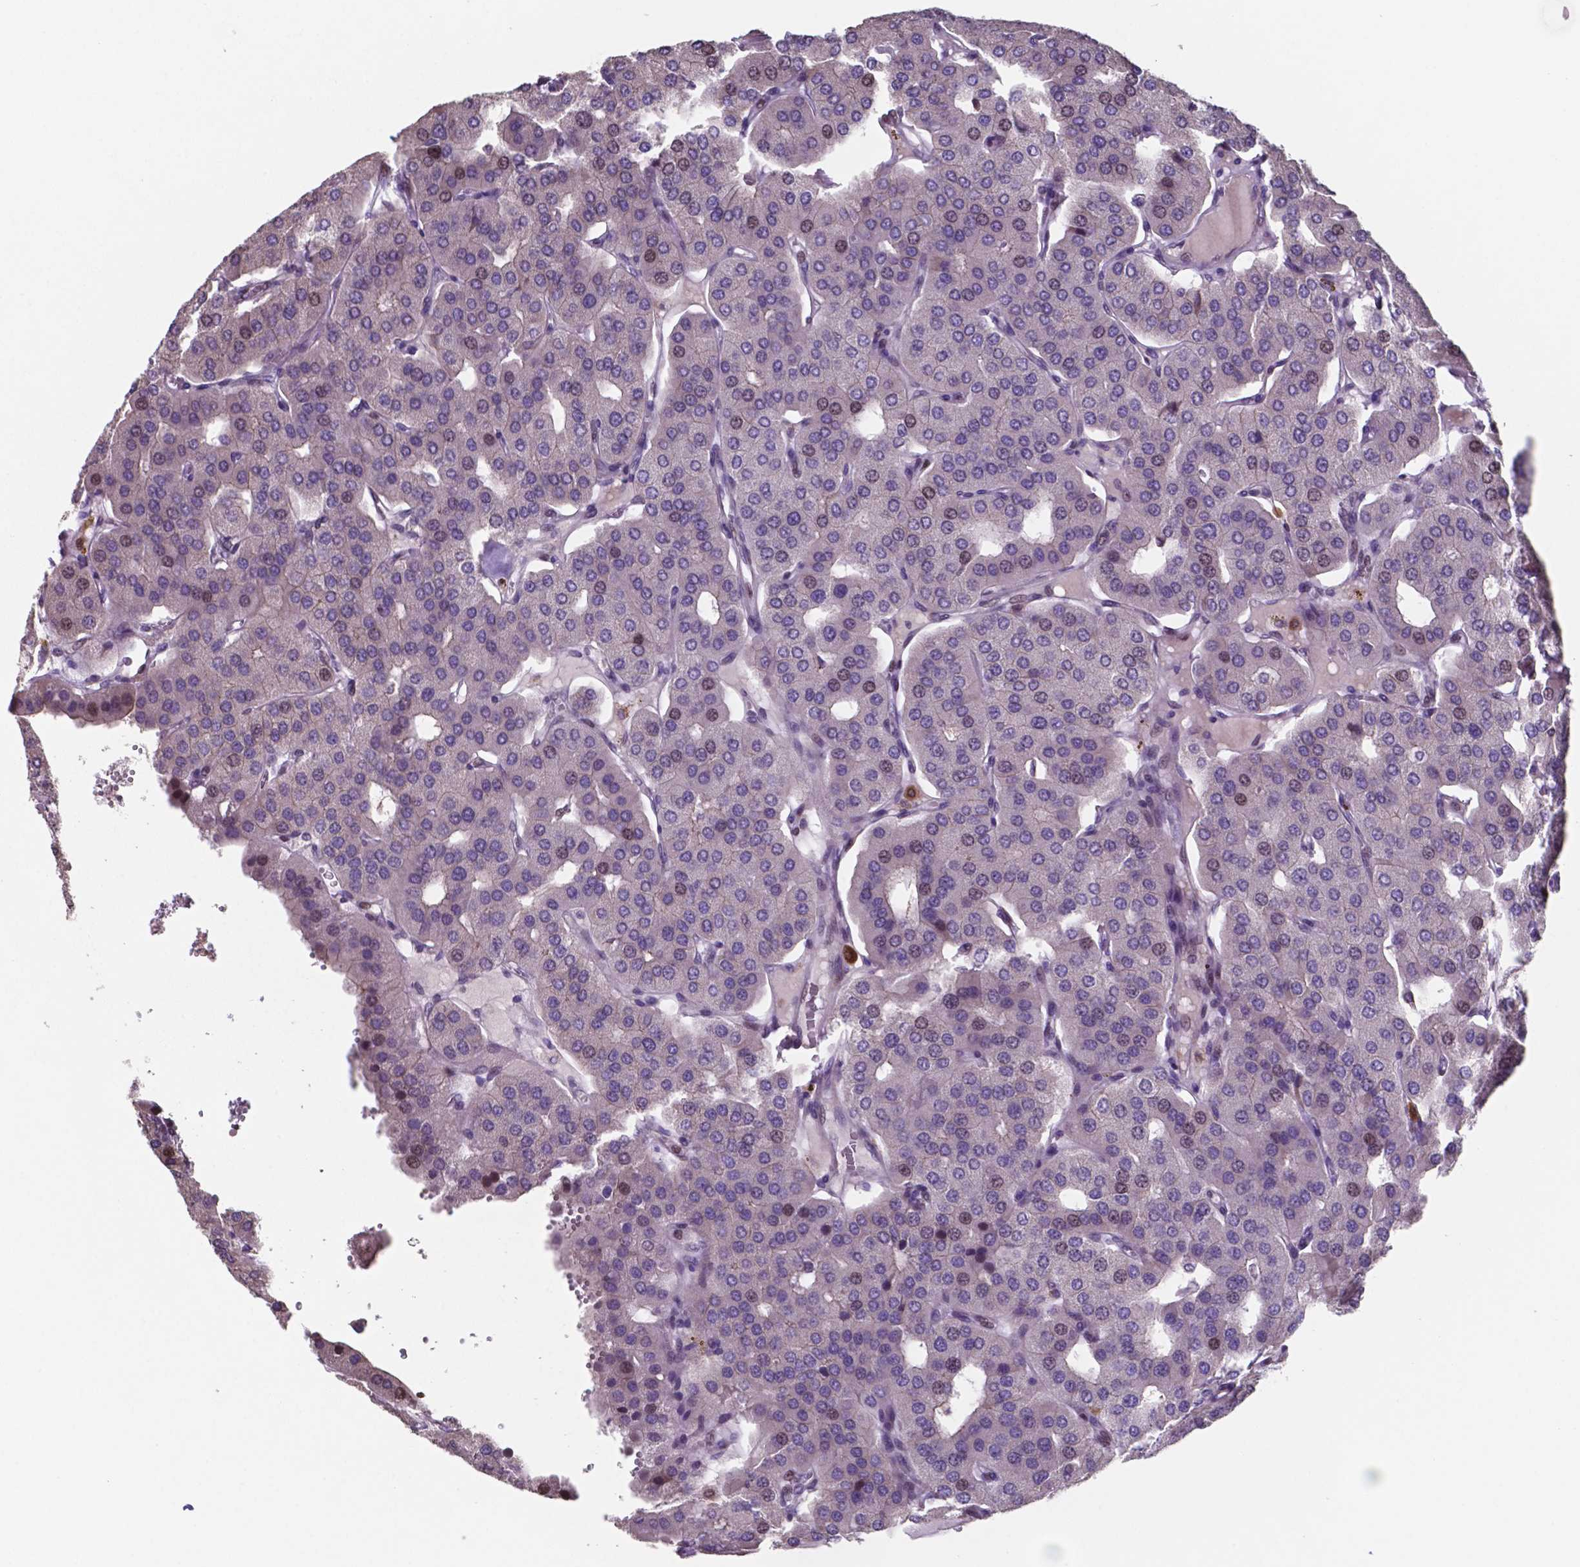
{"staining": {"intensity": "weak", "quantity": "<25%", "location": "nuclear"}, "tissue": "parathyroid gland", "cell_type": "Glandular cells", "image_type": "normal", "snomed": [{"axis": "morphology", "description": "Normal tissue, NOS"}, {"axis": "morphology", "description": "Adenoma, NOS"}, {"axis": "topography", "description": "Parathyroid gland"}], "caption": "High magnification brightfield microscopy of unremarkable parathyroid gland stained with DAB (3,3'-diaminobenzidine) (brown) and counterstained with hematoxylin (blue): glandular cells show no significant staining. (Brightfield microscopy of DAB IHC at high magnification).", "gene": "MLC1", "patient": {"sex": "female", "age": 86}}